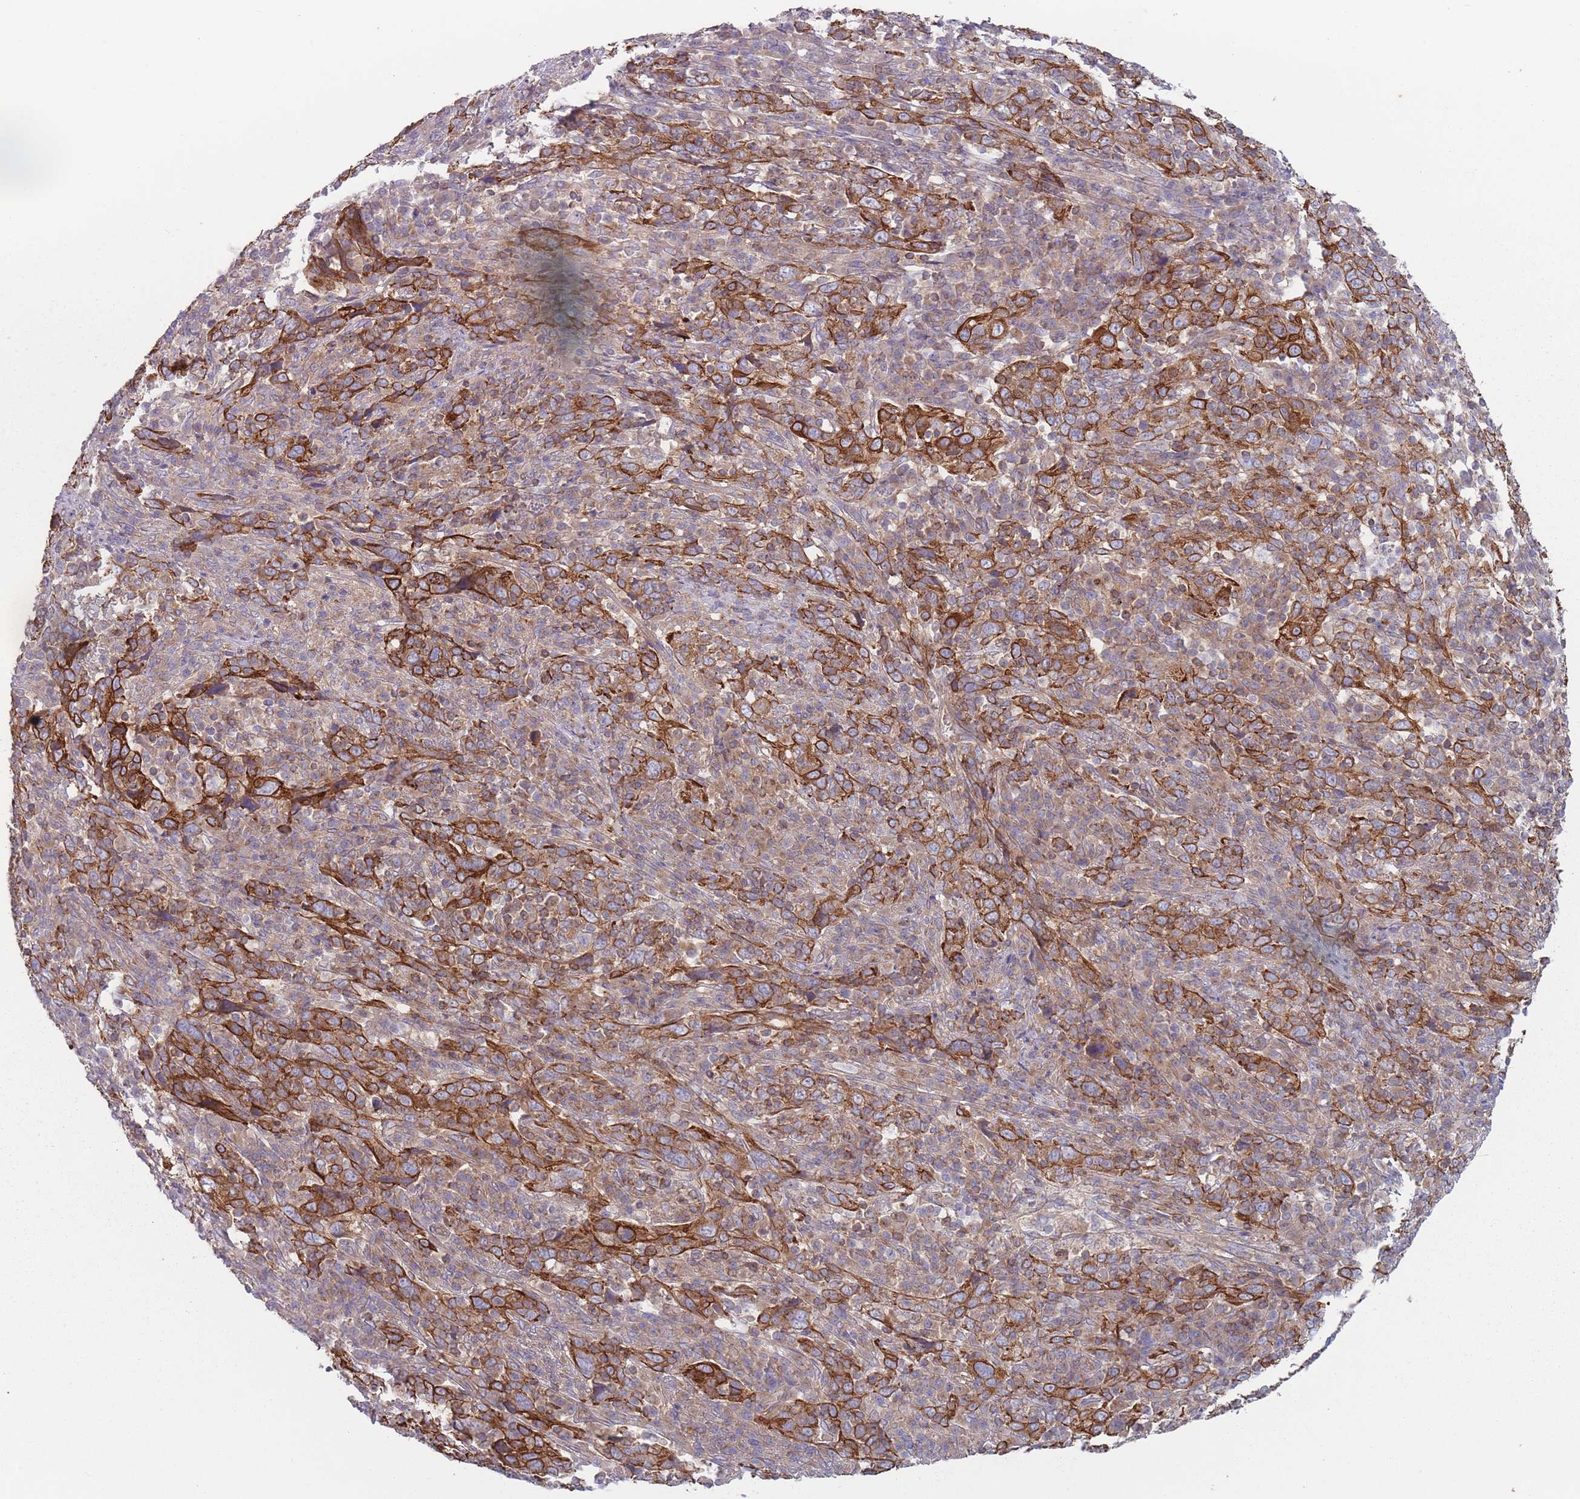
{"staining": {"intensity": "strong", "quantity": ">75%", "location": "cytoplasmic/membranous"}, "tissue": "cervical cancer", "cell_type": "Tumor cells", "image_type": "cancer", "snomed": [{"axis": "morphology", "description": "Squamous cell carcinoma, NOS"}, {"axis": "topography", "description": "Cervix"}], "caption": "Brown immunohistochemical staining in cervical cancer shows strong cytoplasmic/membranous positivity in approximately >75% of tumor cells. (DAB (3,3'-diaminobenzidine) IHC with brightfield microscopy, high magnification).", "gene": "HSBP1L1", "patient": {"sex": "female", "age": 46}}